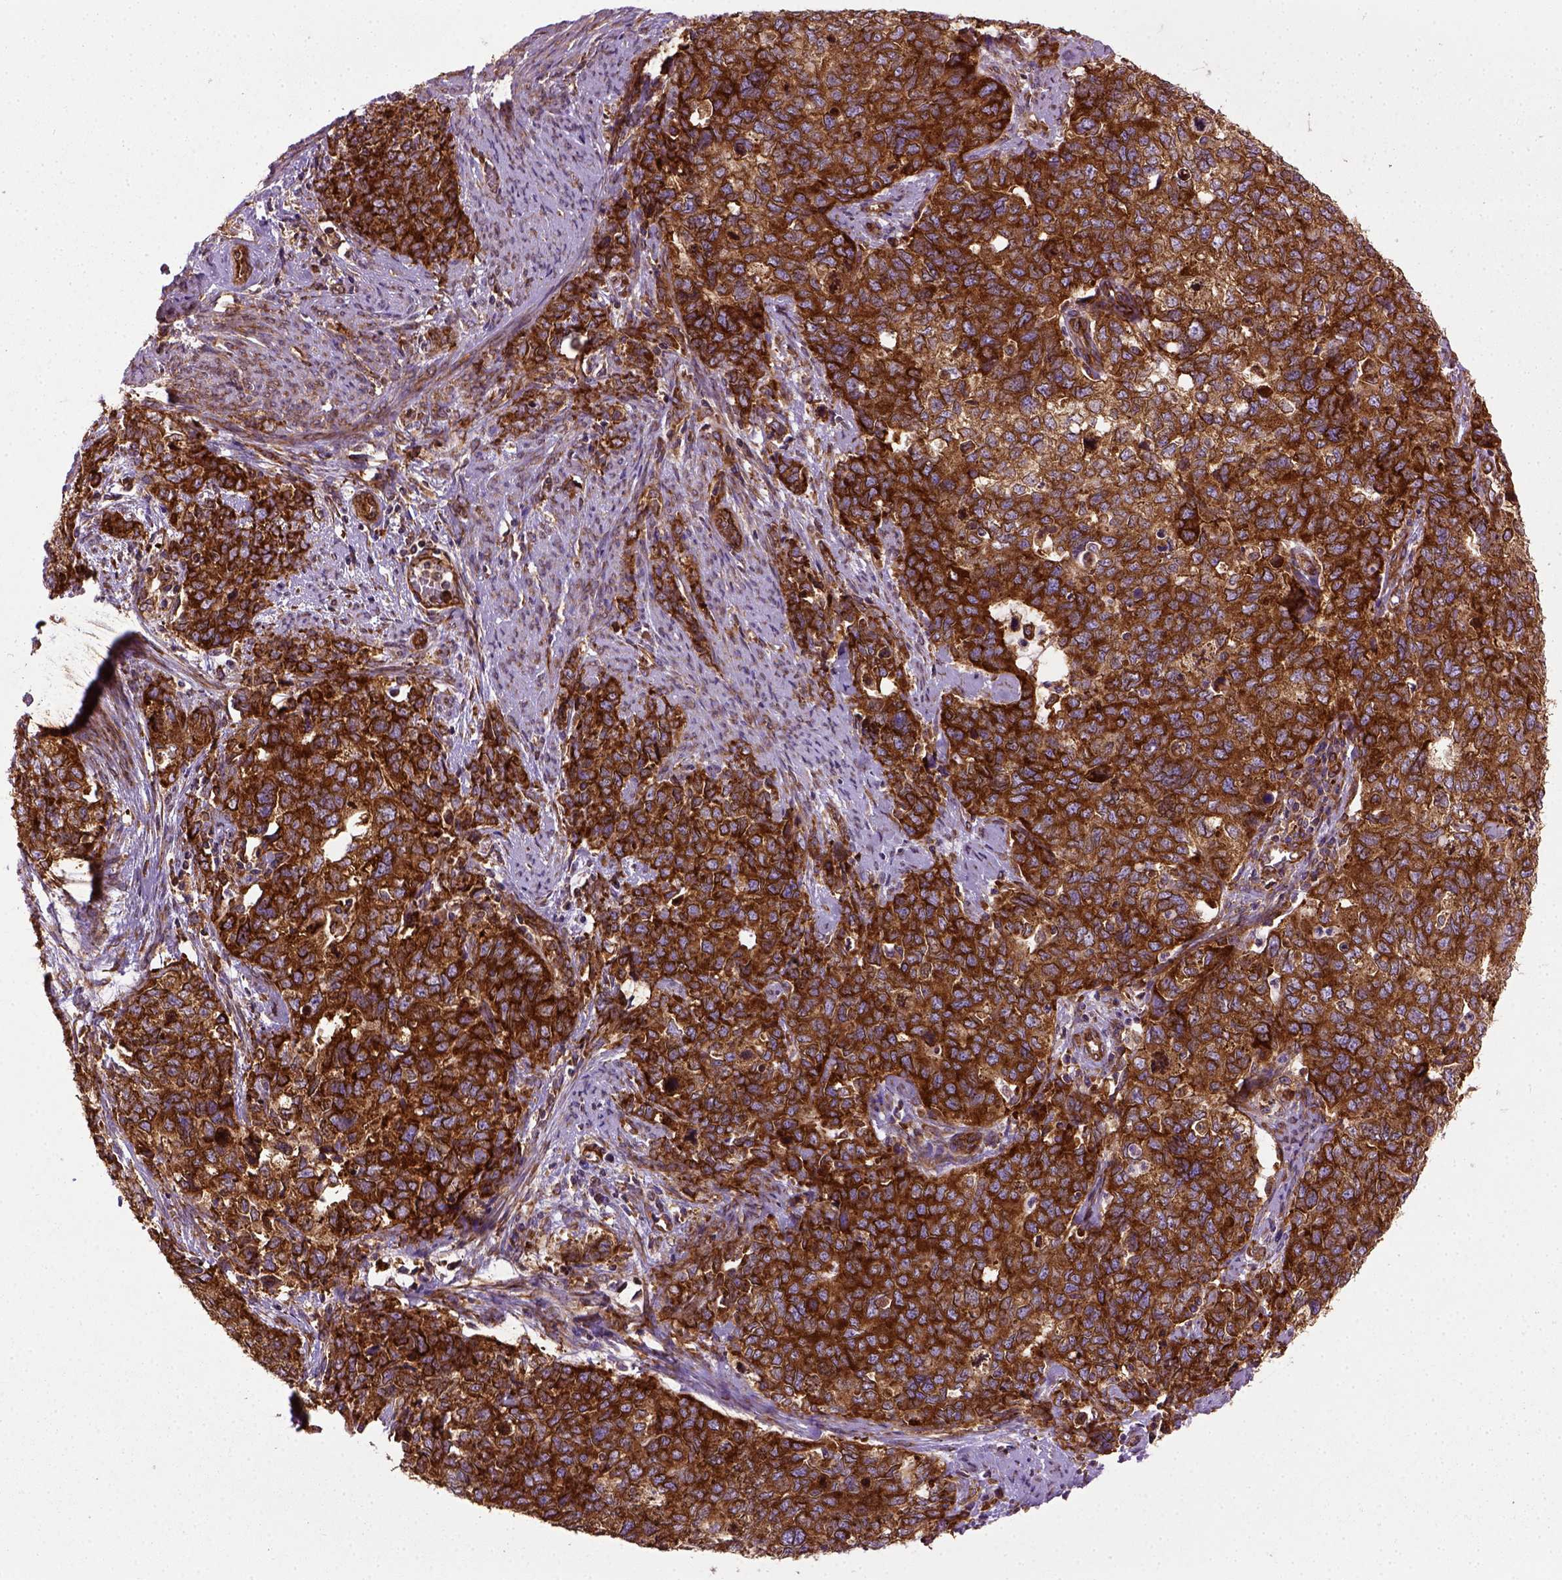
{"staining": {"intensity": "strong", "quantity": ">75%", "location": "cytoplasmic/membranous"}, "tissue": "cervical cancer", "cell_type": "Tumor cells", "image_type": "cancer", "snomed": [{"axis": "morphology", "description": "Squamous cell carcinoma, NOS"}, {"axis": "topography", "description": "Cervix"}], "caption": "This photomicrograph displays immunohistochemistry staining of human cervical squamous cell carcinoma, with high strong cytoplasmic/membranous positivity in approximately >75% of tumor cells.", "gene": "CAPRIN1", "patient": {"sex": "female", "age": 63}}